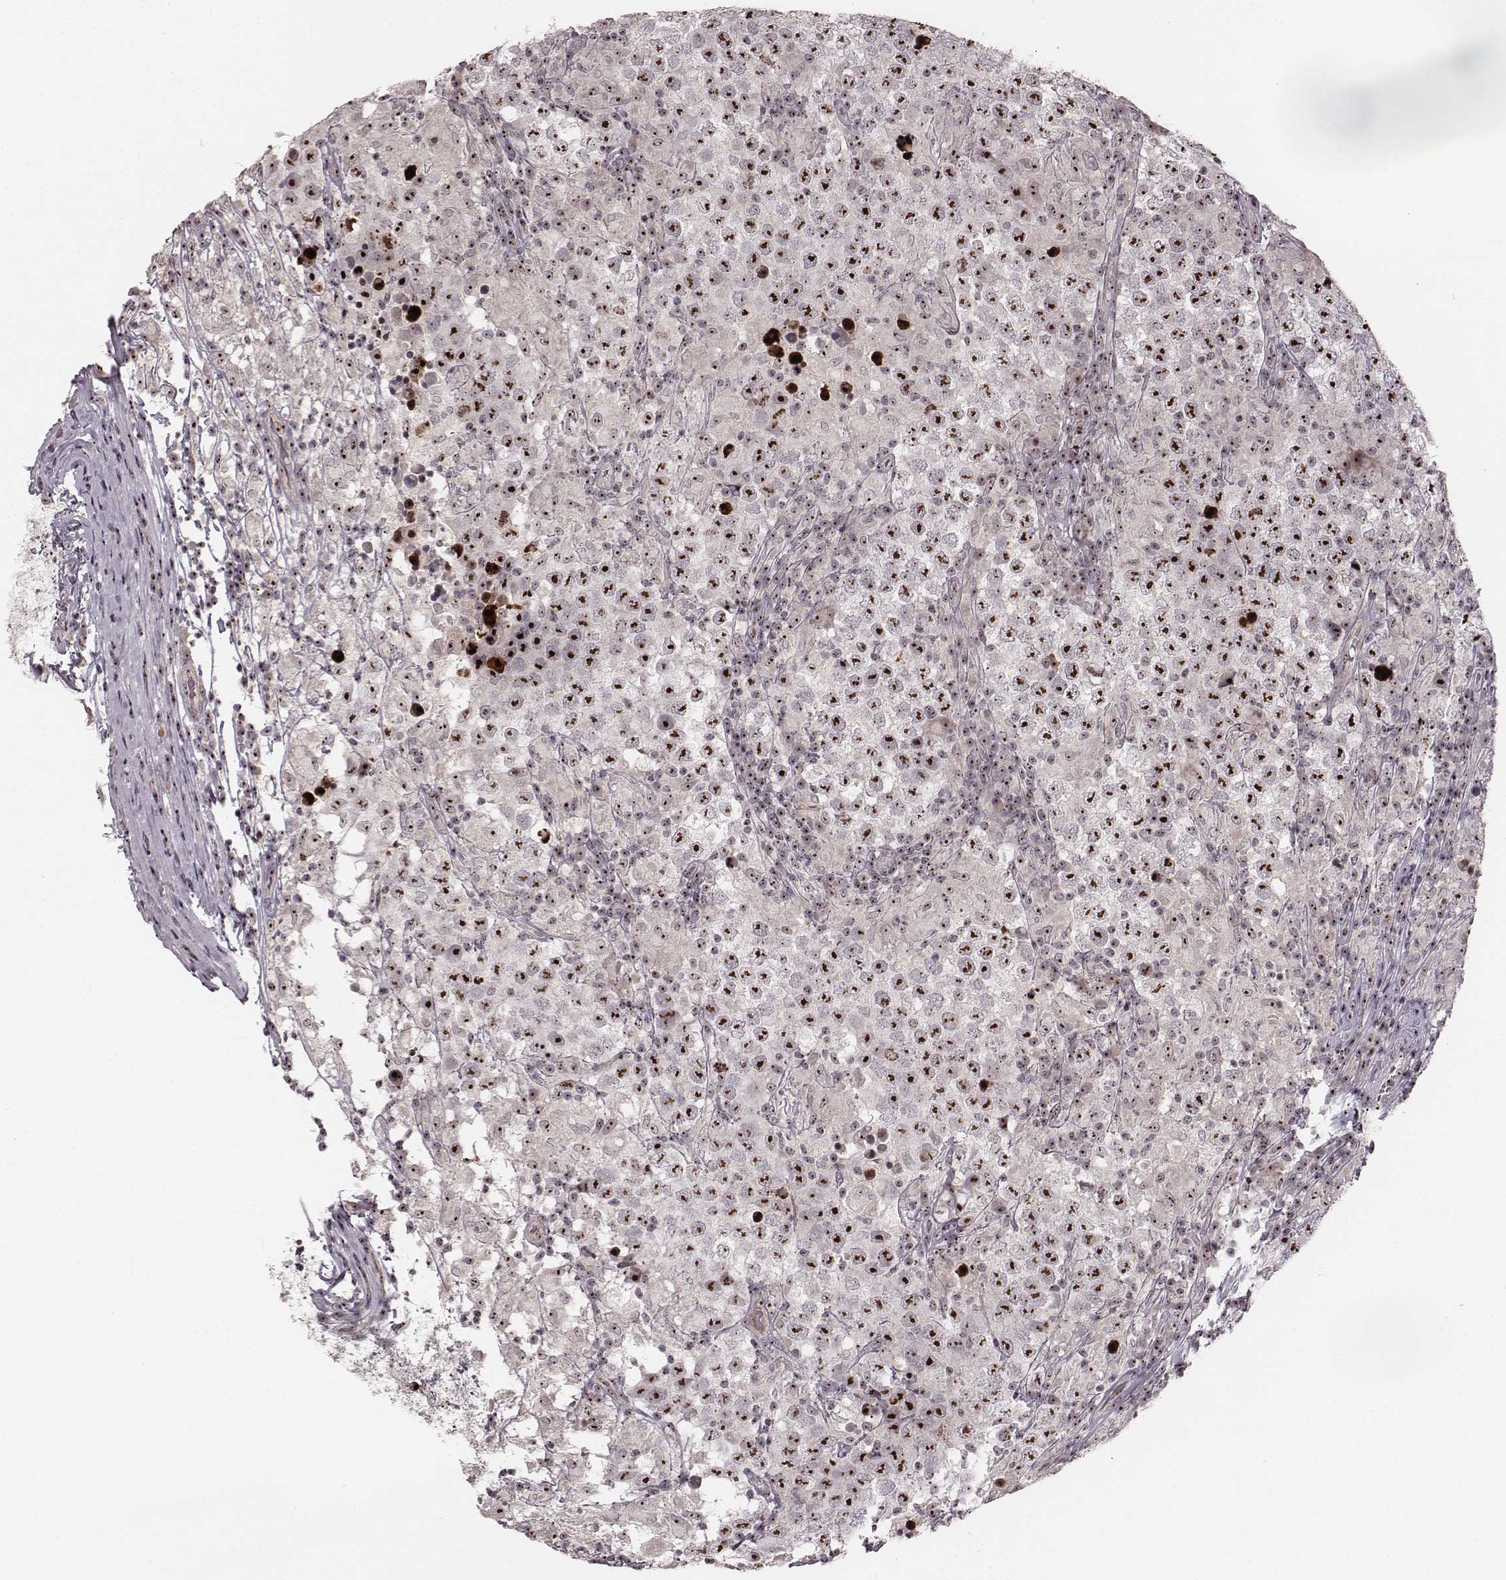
{"staining": {"intensity": "moderate", "quantity": ">75%", "location": "nuclear"}, "tissue": "testis cancer", "cell_type": "Tumor cells", "image_type": "cancer", "snomed": [{"axis": "morphology", "description": "Seminoma, NOS"}, {"axis": "morphology", "description": "Carcinoma, Embryonal, NOS"}, {"axis": "topography", "description": "Testis"}], "caption": "IHC staining of seminoma (testis), which shows medium levels of moderate nuclear expression in about >75% of tumor cells indicating moderate nuclear protein expression. The staining was performed using DAB (brown) for protein detection and nuclei were counterstained in hematoxylin (blue).", "gene": "NOP56", "patient": {"sex": "male", "age": 41}}